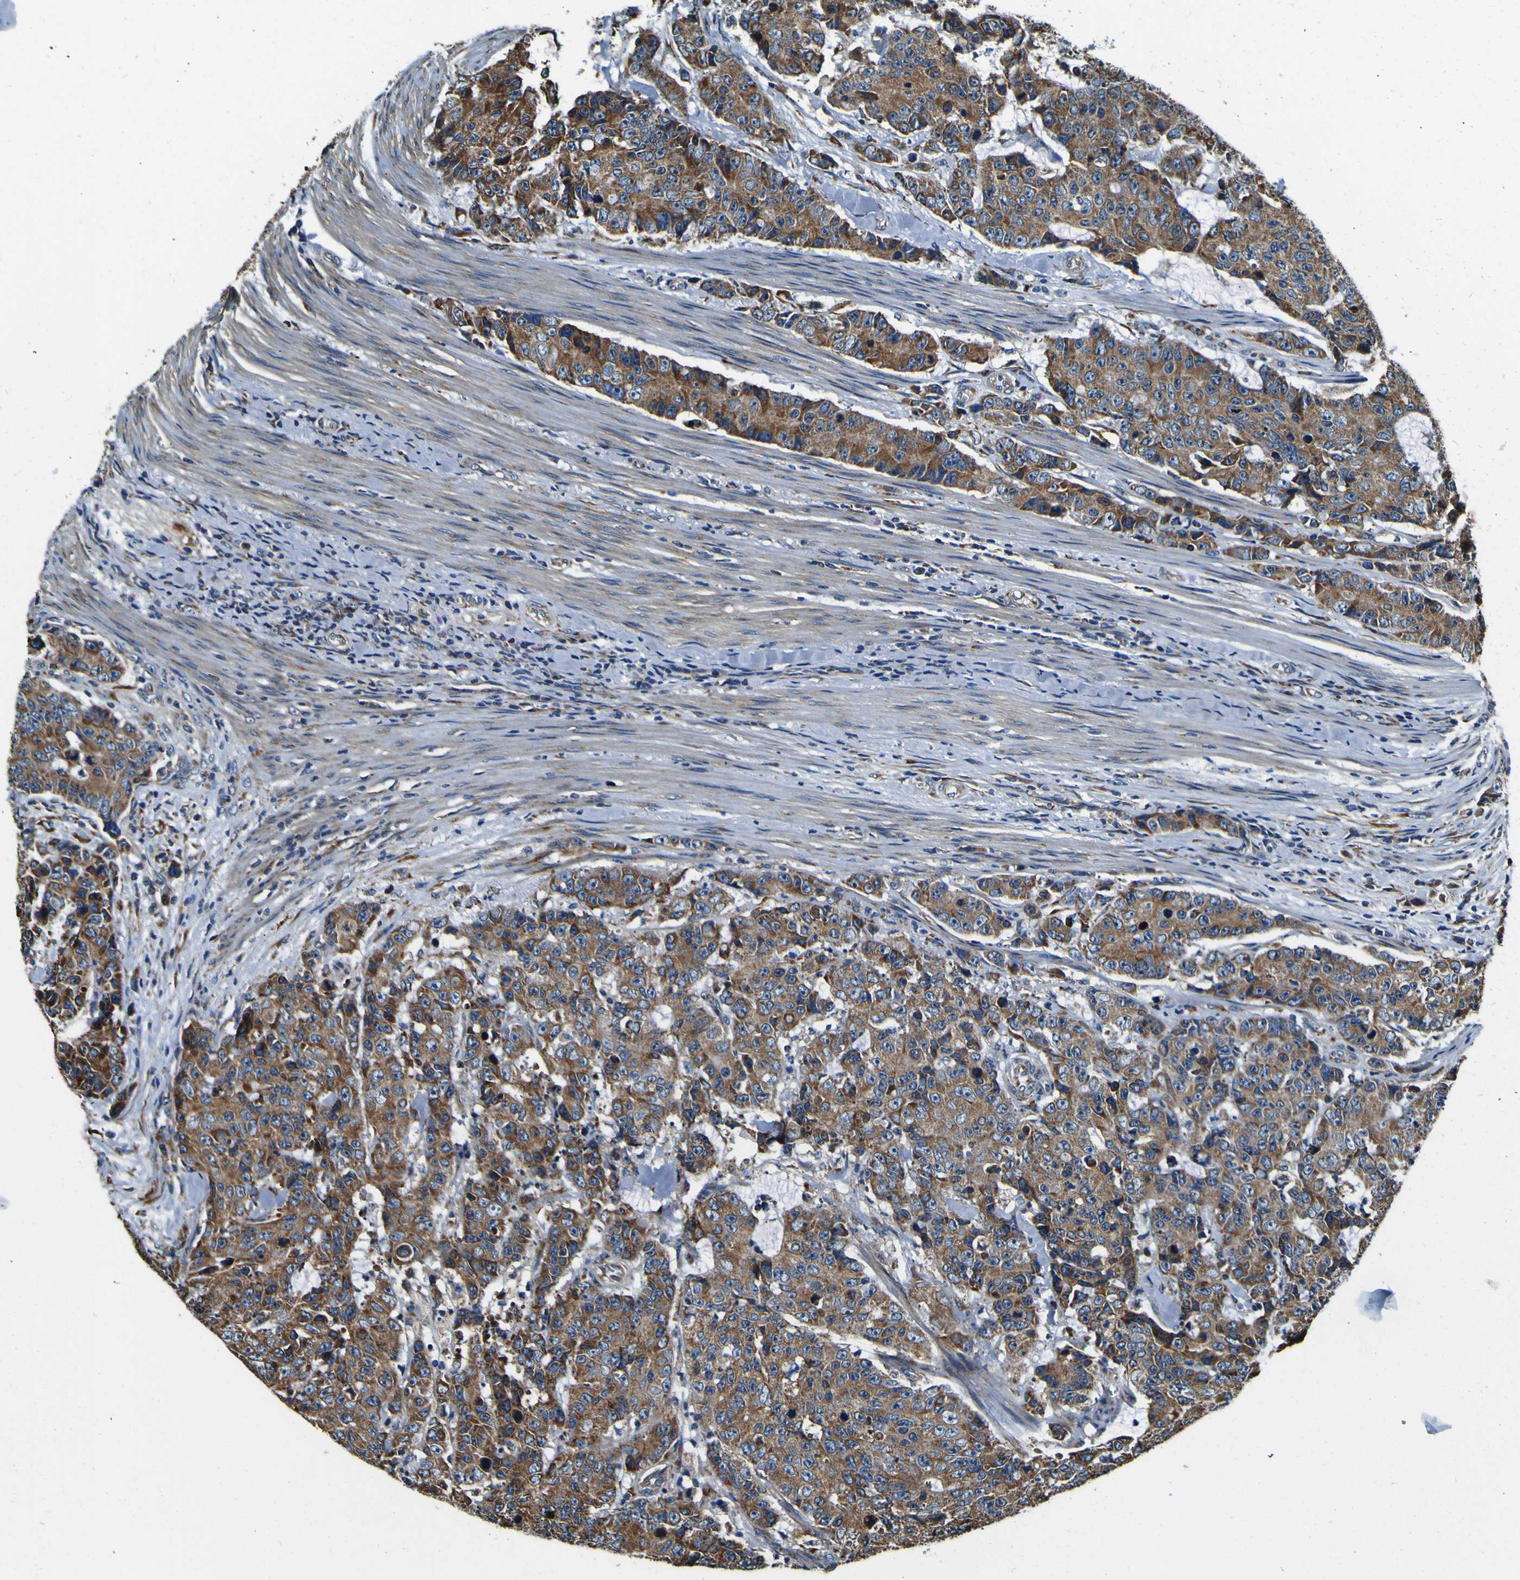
{"staining": {"intensity": "moderate", "quantity": ">75%", "location": "cytoplasmic/membranous"}, "tissue": "colorectal cancer", "cell_type": "Tumor cells", "image_type": "cancer", "snomed": [{"axis": "morphology", "description": "Adenocarcinoma, NOS"}, {"axis": "topography", "description": "Colon"}], "caption": "Protein expression analysis of colorectal adenocarcinoma demonstrates moderate cytoplasmic/membranous positivity in approximately >75% of tumor cells. (DAB (3,3'-diaminobenzidine) = brown stain, brightfield microscopy at high magnification).", "gene": "INPP5A", "patient": {"sex": "female", "age": 86}}